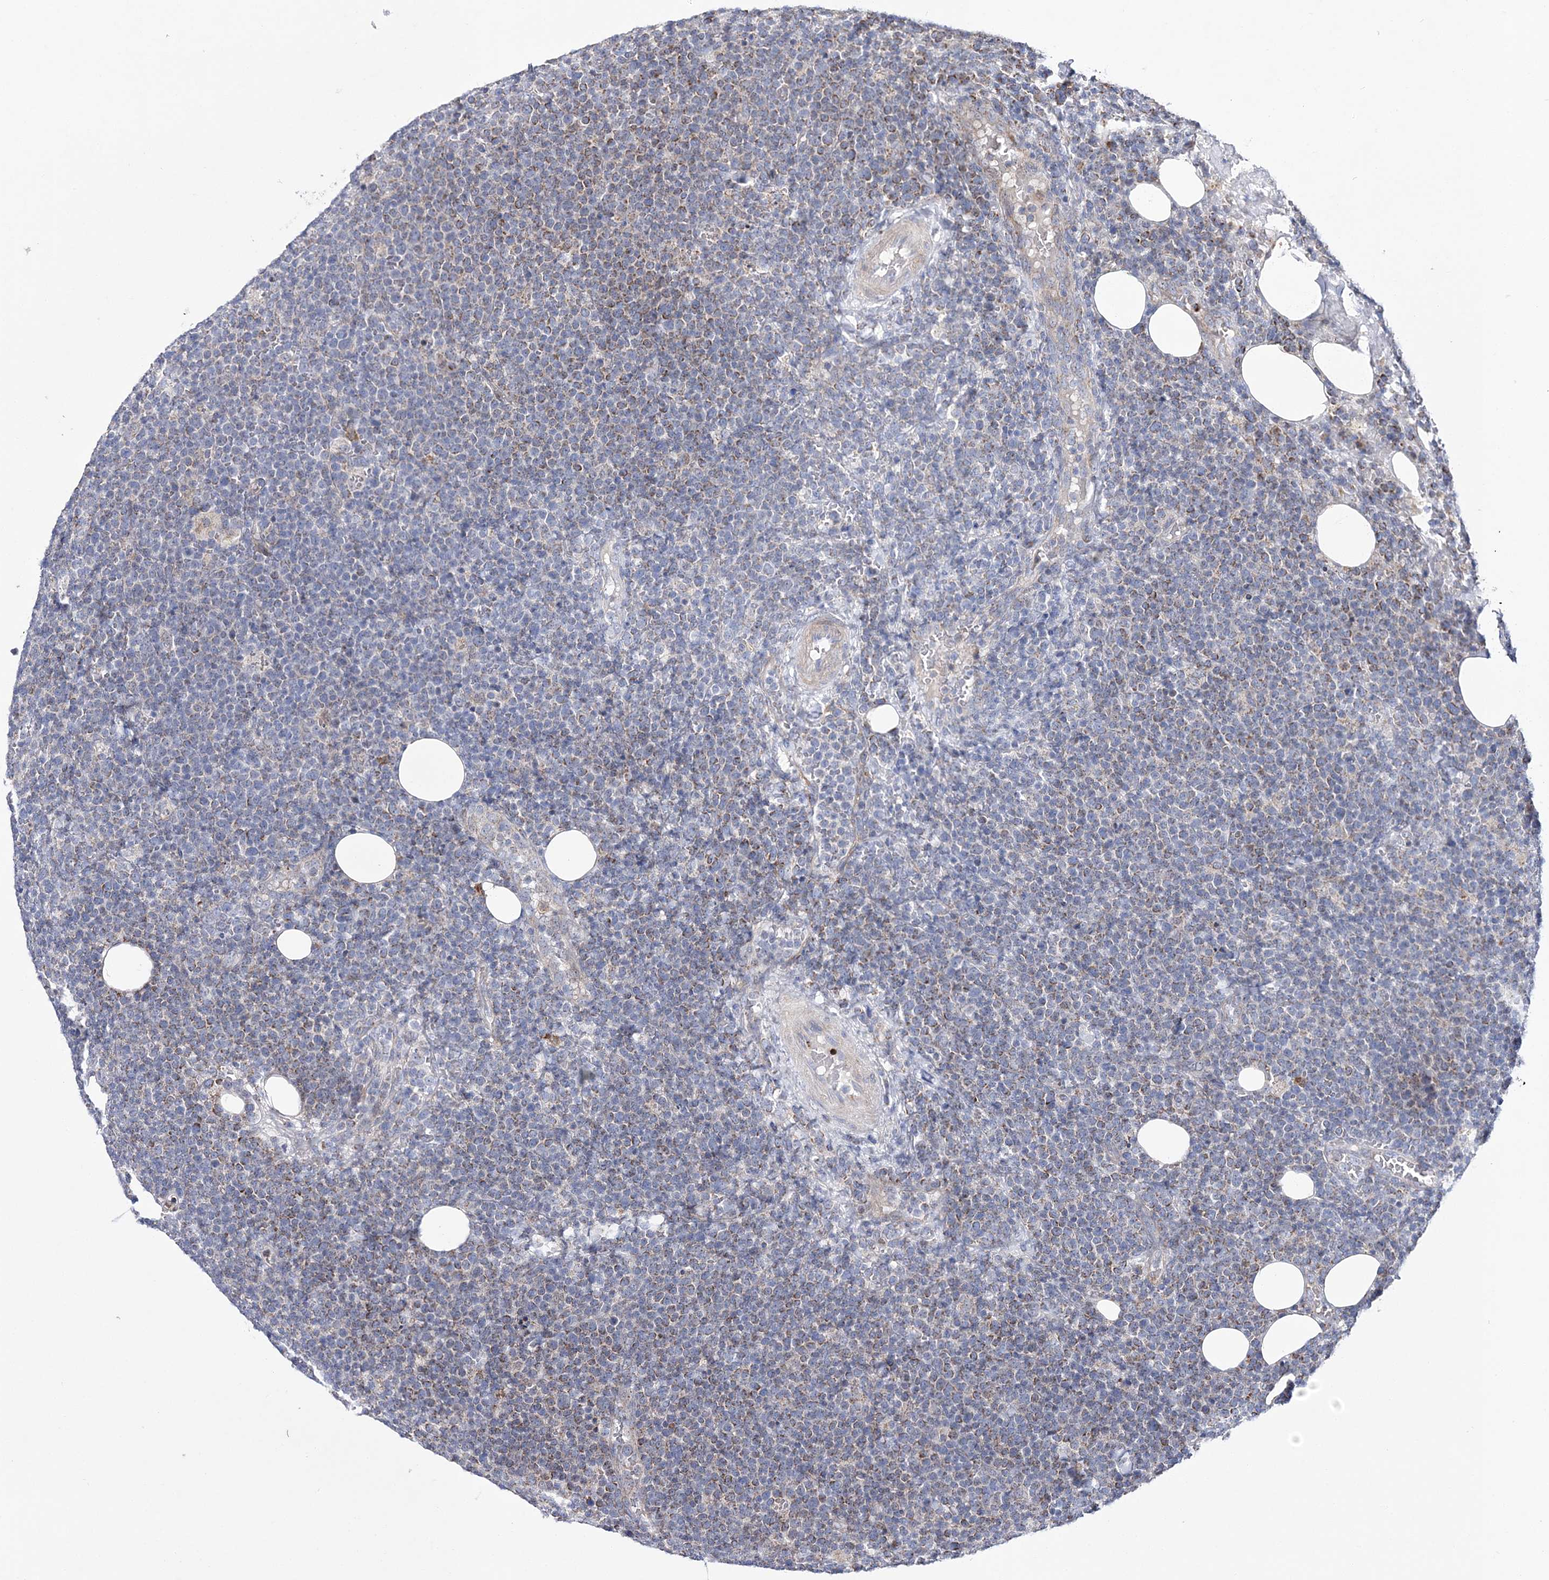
{"staining": {"intensity": "moderate", "quantity": "25%-75%", "location": "cytoplasmic/membranous"}, "tissue": "lymphoma", "cell_type": "Tumor cells", "image_type": "cancer", "snomed": [{"axis": "morphology", "description": "Malignant lymphoma, non-Hodgkin's type, High grade"}, {"axis": "topography", "description": "Lymph node"}], "caption": "Immunohistochemical staining of human lymphoma exhibits medium levels of moderate cytoplasmic/membranous positivity in approximately 25%-75% of tumor cells.", "gene": "ANO1", "patient": {"sex": "male", "age": 61}}